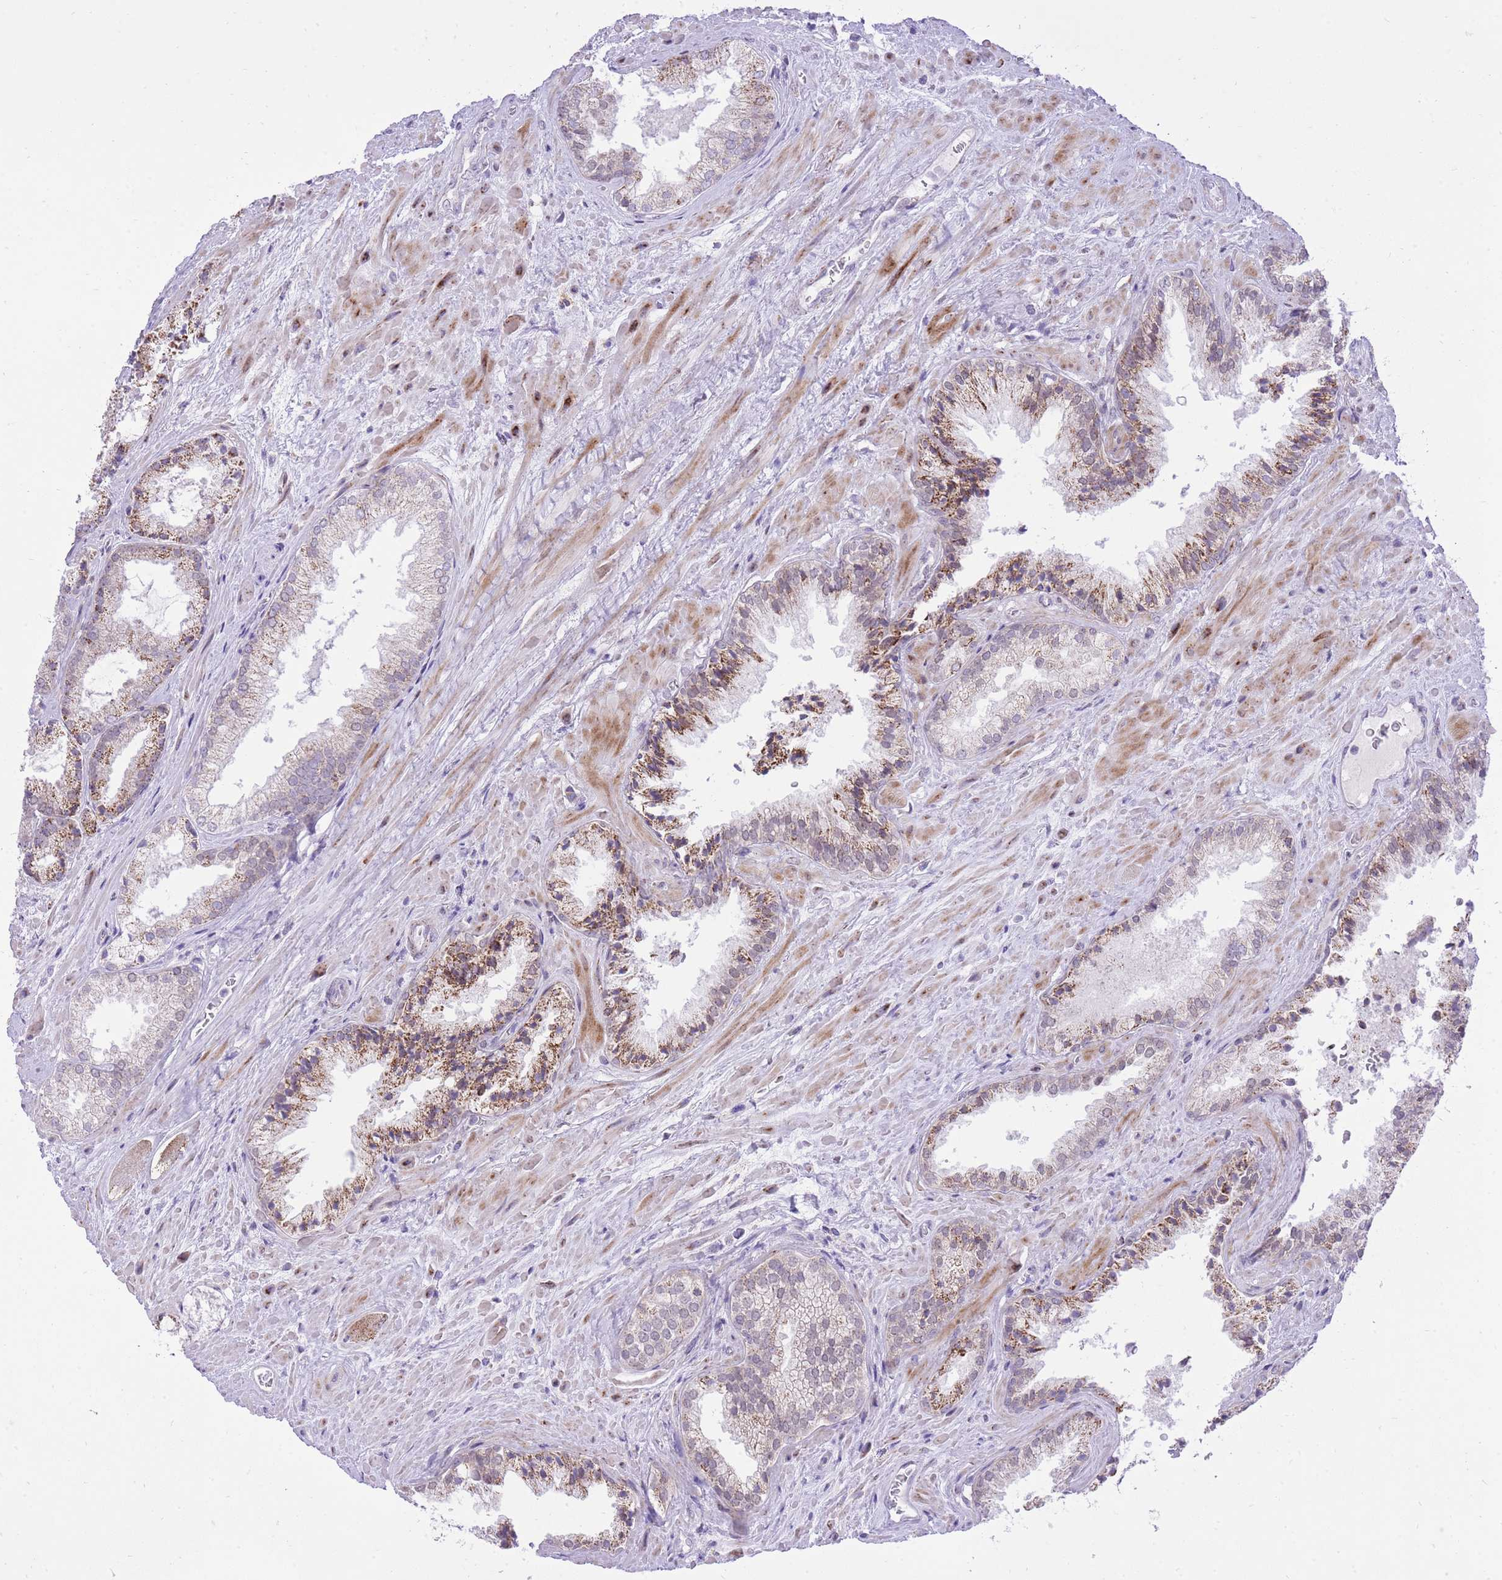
{"staining": {"intensity": "moderate", "quantity": "<25%", "location": "cytoplasmic/membranous"}, "tissue": "prostate cancer", "cell_type": "Tumor cells", "image_type": "cancer", "snomed": [{"axis": "morphology", "description": "Adenocarcinoma, High grade"}, {"axis": "topography", "description": "Prostate"}], "caption": "Prostate adenocarcinoma (high-grade) tissue shows moderate cytoplasmic/membranous positivity in approximately <25% of tumor cells, visualized by immunohistochemistry.", "gene": "DENND2D", "patient": {"sex": "male", "age": 71}}